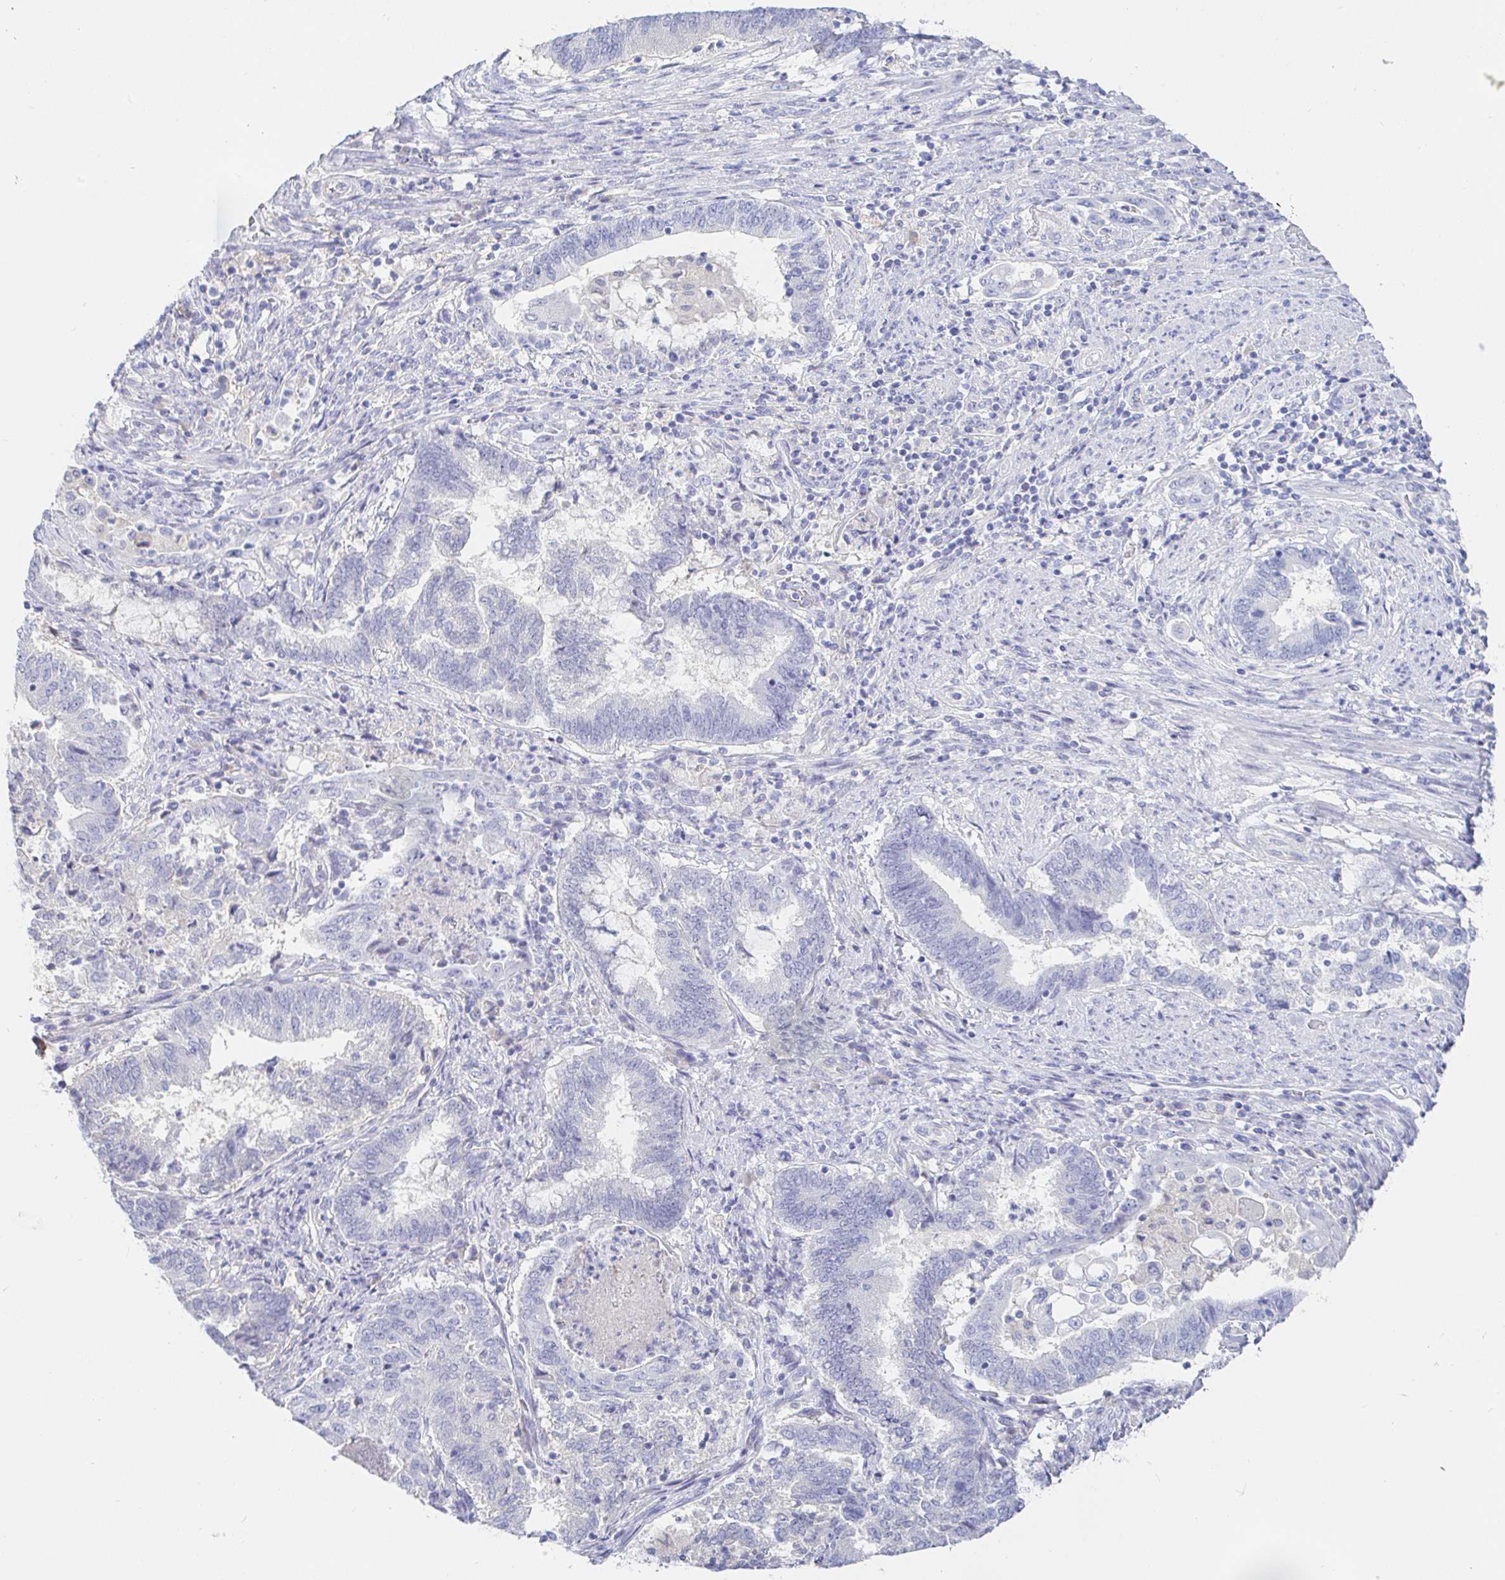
{"staining": {"intensity": "negative", "quantity": "none", "location": "none"}, "tissue": "endometrial cancer", "cell_type": "Tumor cells", "image_type": "cancer", "snomed": [{"axis": "morphology", "description": "Adenocarcinoma, NOS"}, {"axis": "topography", "description": "Endometrium"}], "caption": "An IHC image of endometrial adenocarcinoma is shown. There is no staining in tumor cells of endometrial adenocarcinoma. The staining is performed using DAB (3,3'-diaminobenzidine) brown chromogen with nuclei counter-stained in using hematoxylin.", "gene": "PDE6B", "patient": {"sex": "female", "age": 65}}